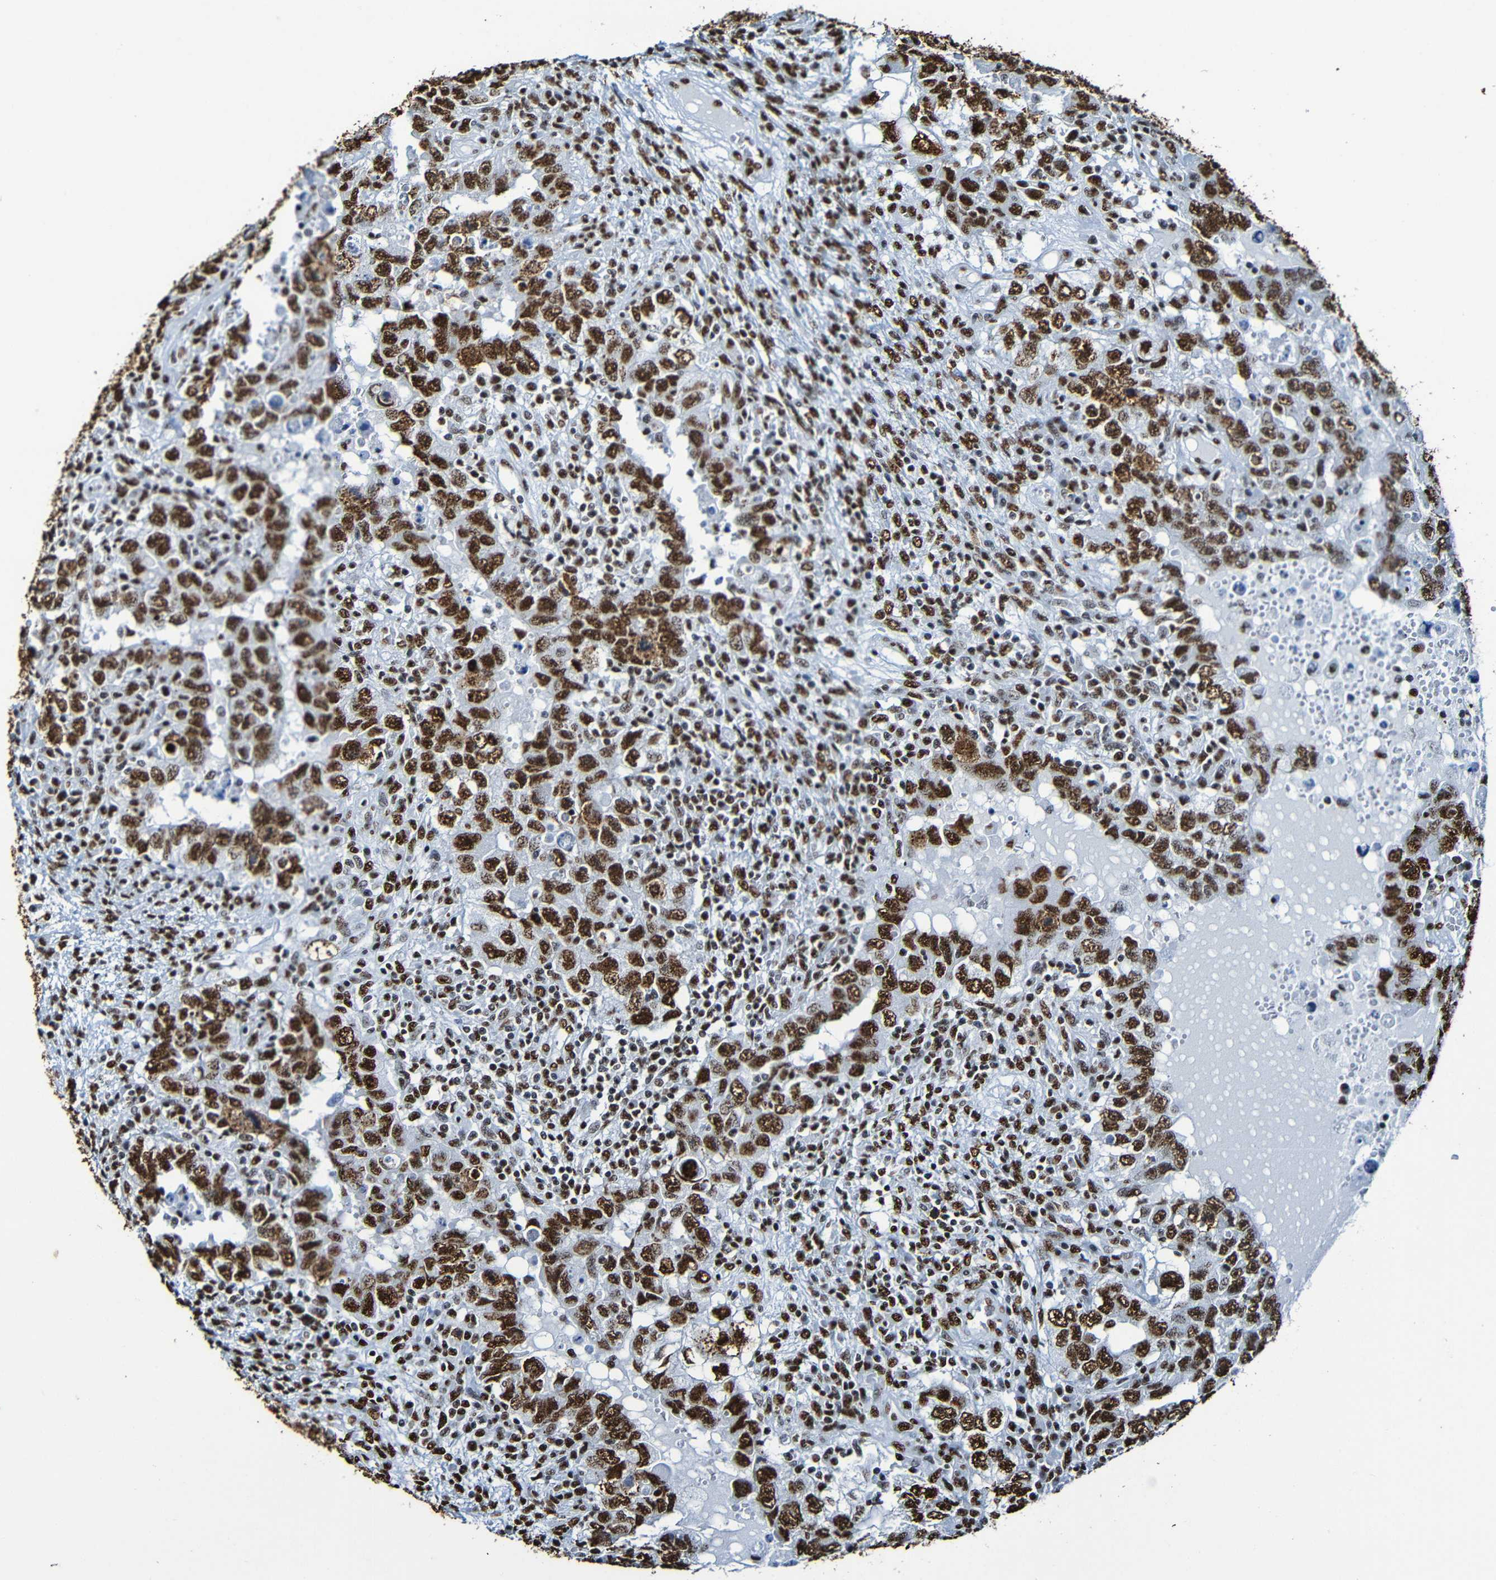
{"staining": {"intensity": "strong", "quantity": ">75%", "location": "nuclear"}, "tissue": "testis cancer", "cell_type": "Tumor cells", "image_type": "cancer", "snomed": [{"axis": "morphology", "description": "Carcinoma, Embryonal, NOS"}, {"axis": "topography", "description": "Testis"}], "caption": "A high-resolution photomicrograph shows immunohistochemistry staining of embryonal carcinoma (testis), which demonstrates strong nuclear positivity in approximately >75% of tumor cells. The protein is shown in brown color, while the nuclei are stained blue.", "gene": "SRSF3", "patient": {"sex": "male", "age": 26}}